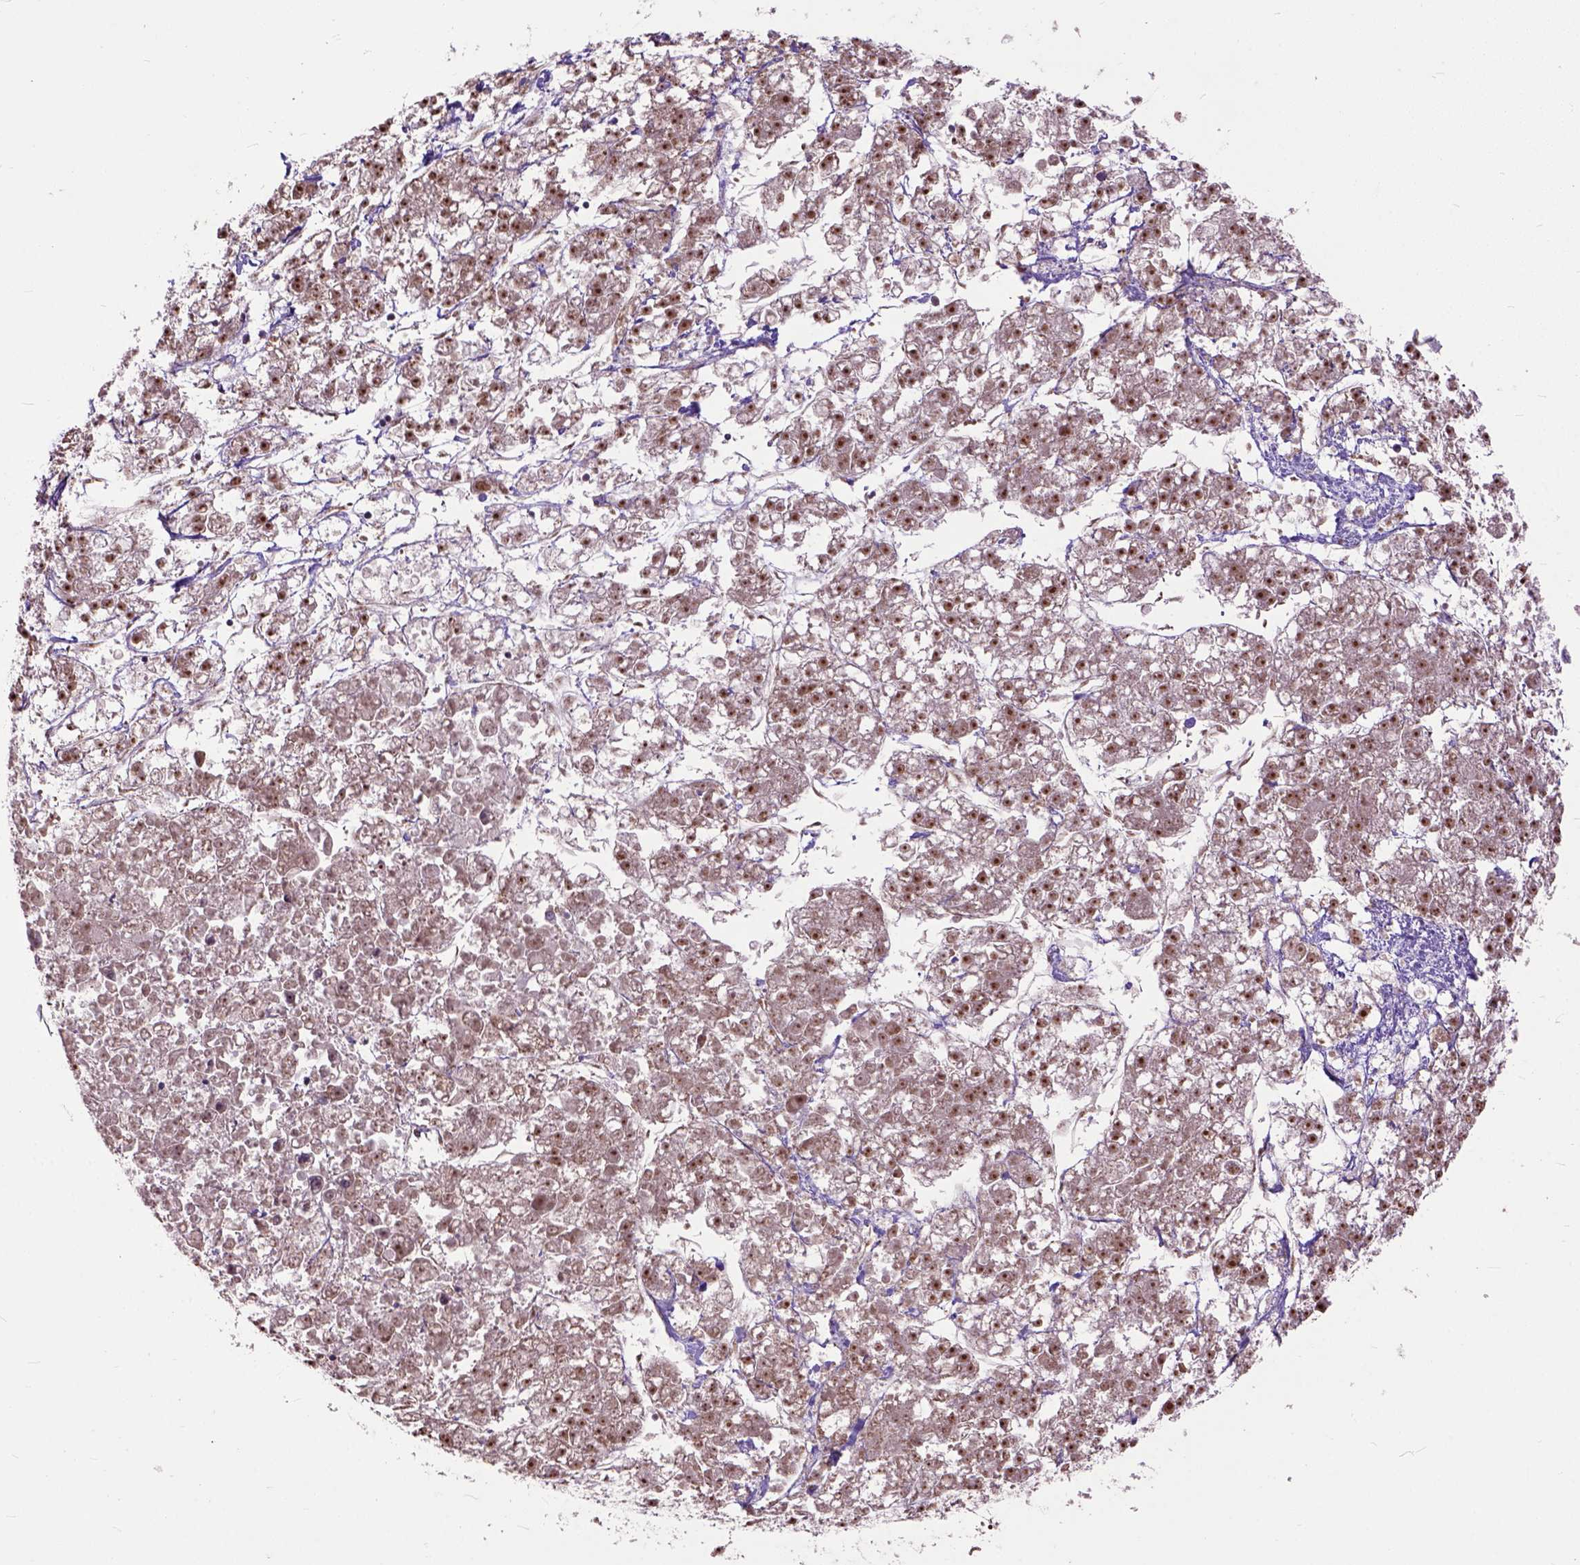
{"staining": {"intensity": "moderate", "quantity": ">75%", "location": "nuclear"}, "tissue": "liver cancer", "cell_type": "Tumor cells", "image_type": "cancer", "snomed": [{"axis": "morphology", "description": "Carcinoma, Hepatocellular, NOS"}, {"axis": "topography", "description": "Liver"}], "caption": "Moderate nuclear staining is present in about >75% of tumor cells in liver hepatocellular carcinoma.", "gene": "ZNF630", "patient": {"sex": "male", "age": 56}}